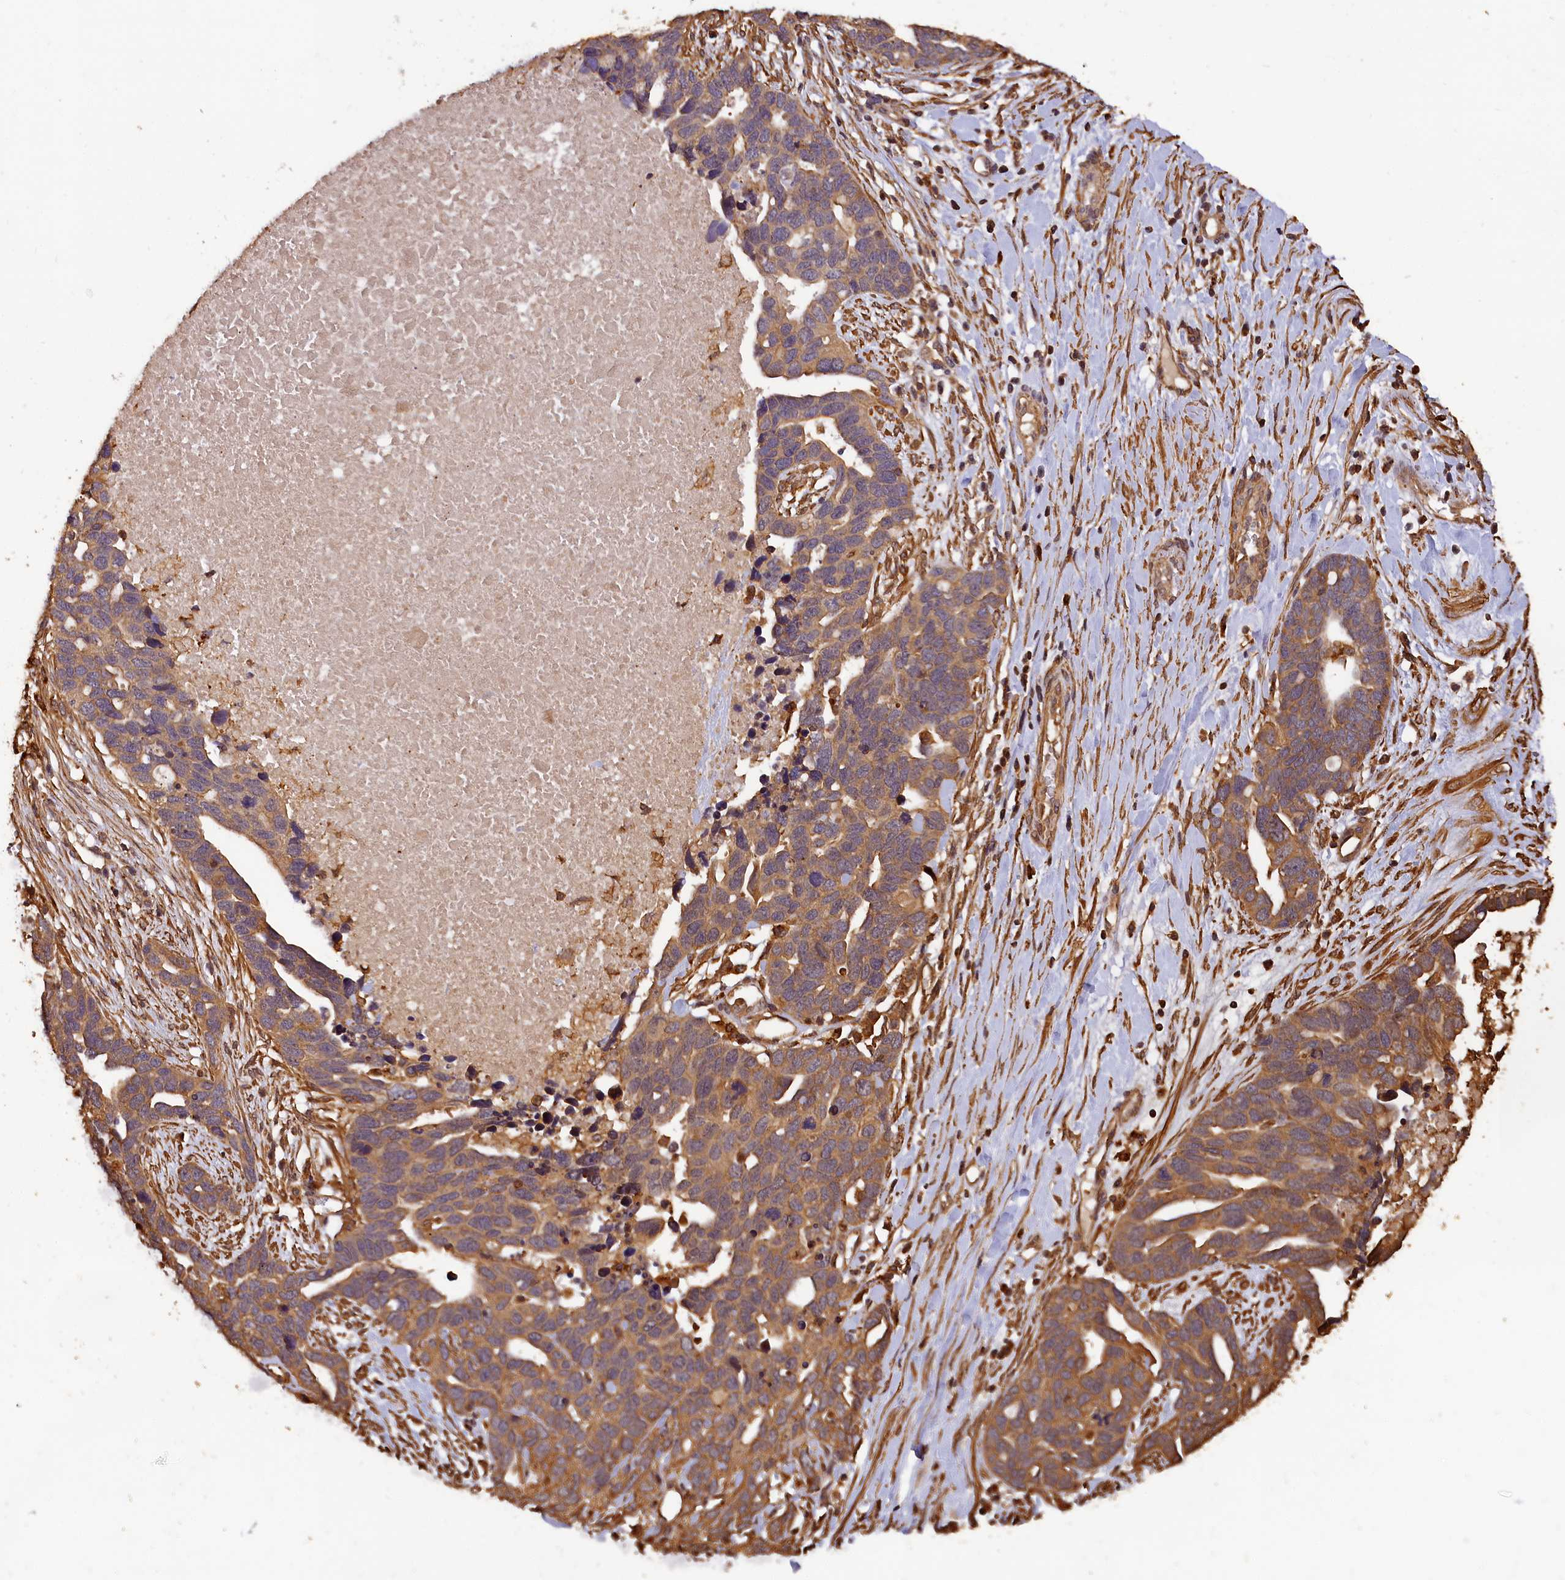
{"staining": {"intensity": "moderate", "quantity": ">75%", "location": "cytoplasmic/membranous"}, "tissue": "ovarian cancer", "cell_type": "Tumor cells", "image_type": "cancer", "snomed": [{"axis": "morphology", "description": "Cystadenocarcinoma, serous, NOS"}, {"axis": "topography", "description": "Ovary"}], "caption": "This is a micrograph of immunohistochemistry staining of ovarian serous cystadenocarcinoma, which shows moderate expression in the cytoplasmic/membranous of tumor cells.", "gene": "MMP15", "patient": {"sex": "female", "age": 54}}